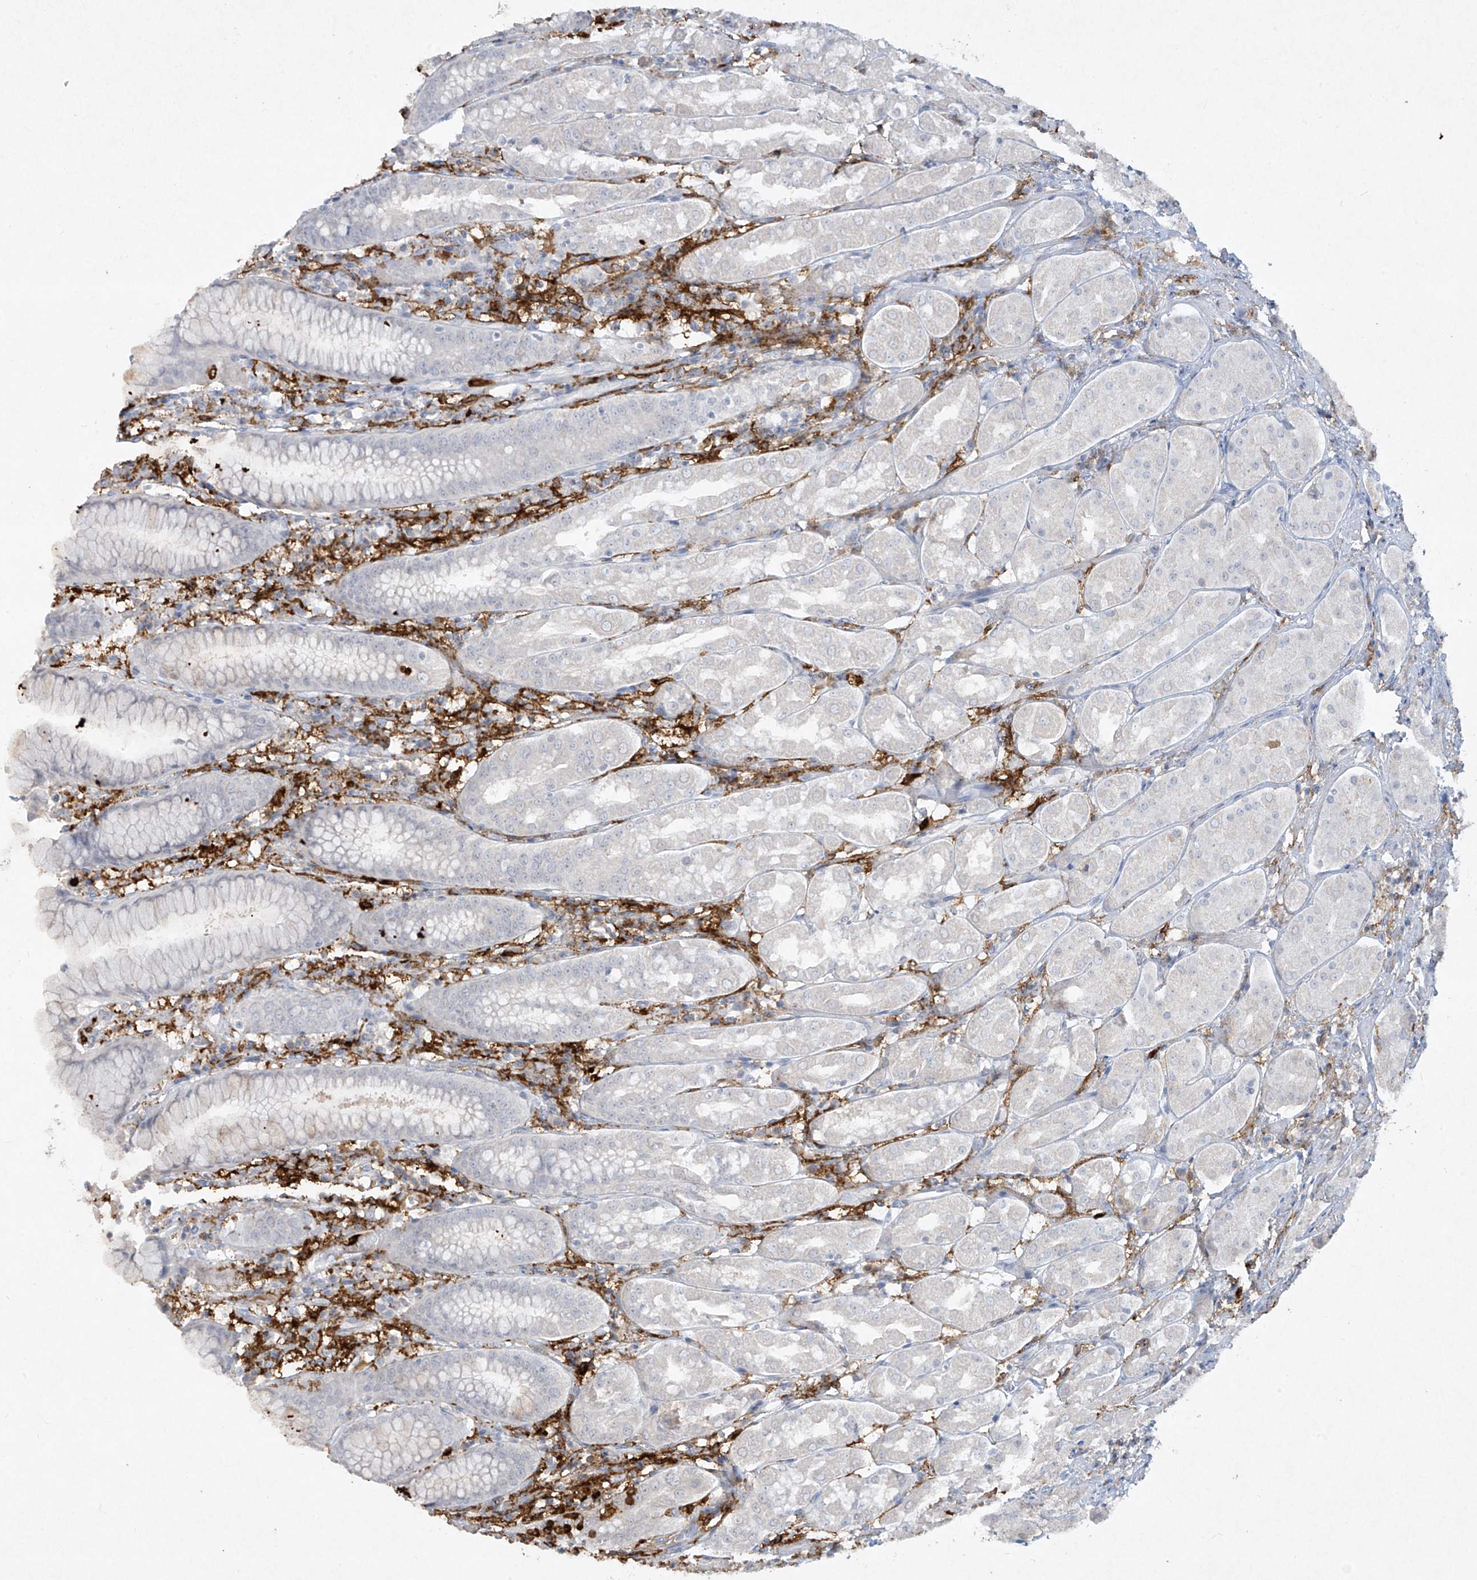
{"staining": {"intensity": "negative", "quantity": "none", "location": "none"}, "tissue": "stomach", "cell_type": "Glandular cells", "image_type": "normal", "snomed": [{"axis": "morphology", "description": "Normal tissue, NOS"}, {"axis": "topography", "description": "Stomach"}, {"axis": "topography", "description": "Stomach, lower"}], "caption": "Immunohistochemistry photomicrograph of benign stomach: human stomach stained with DAB demonstrates no significant protein expression in glandular cells.", "gene": "FCGR3A", "patient": {"sex": "female", "age": 56}}